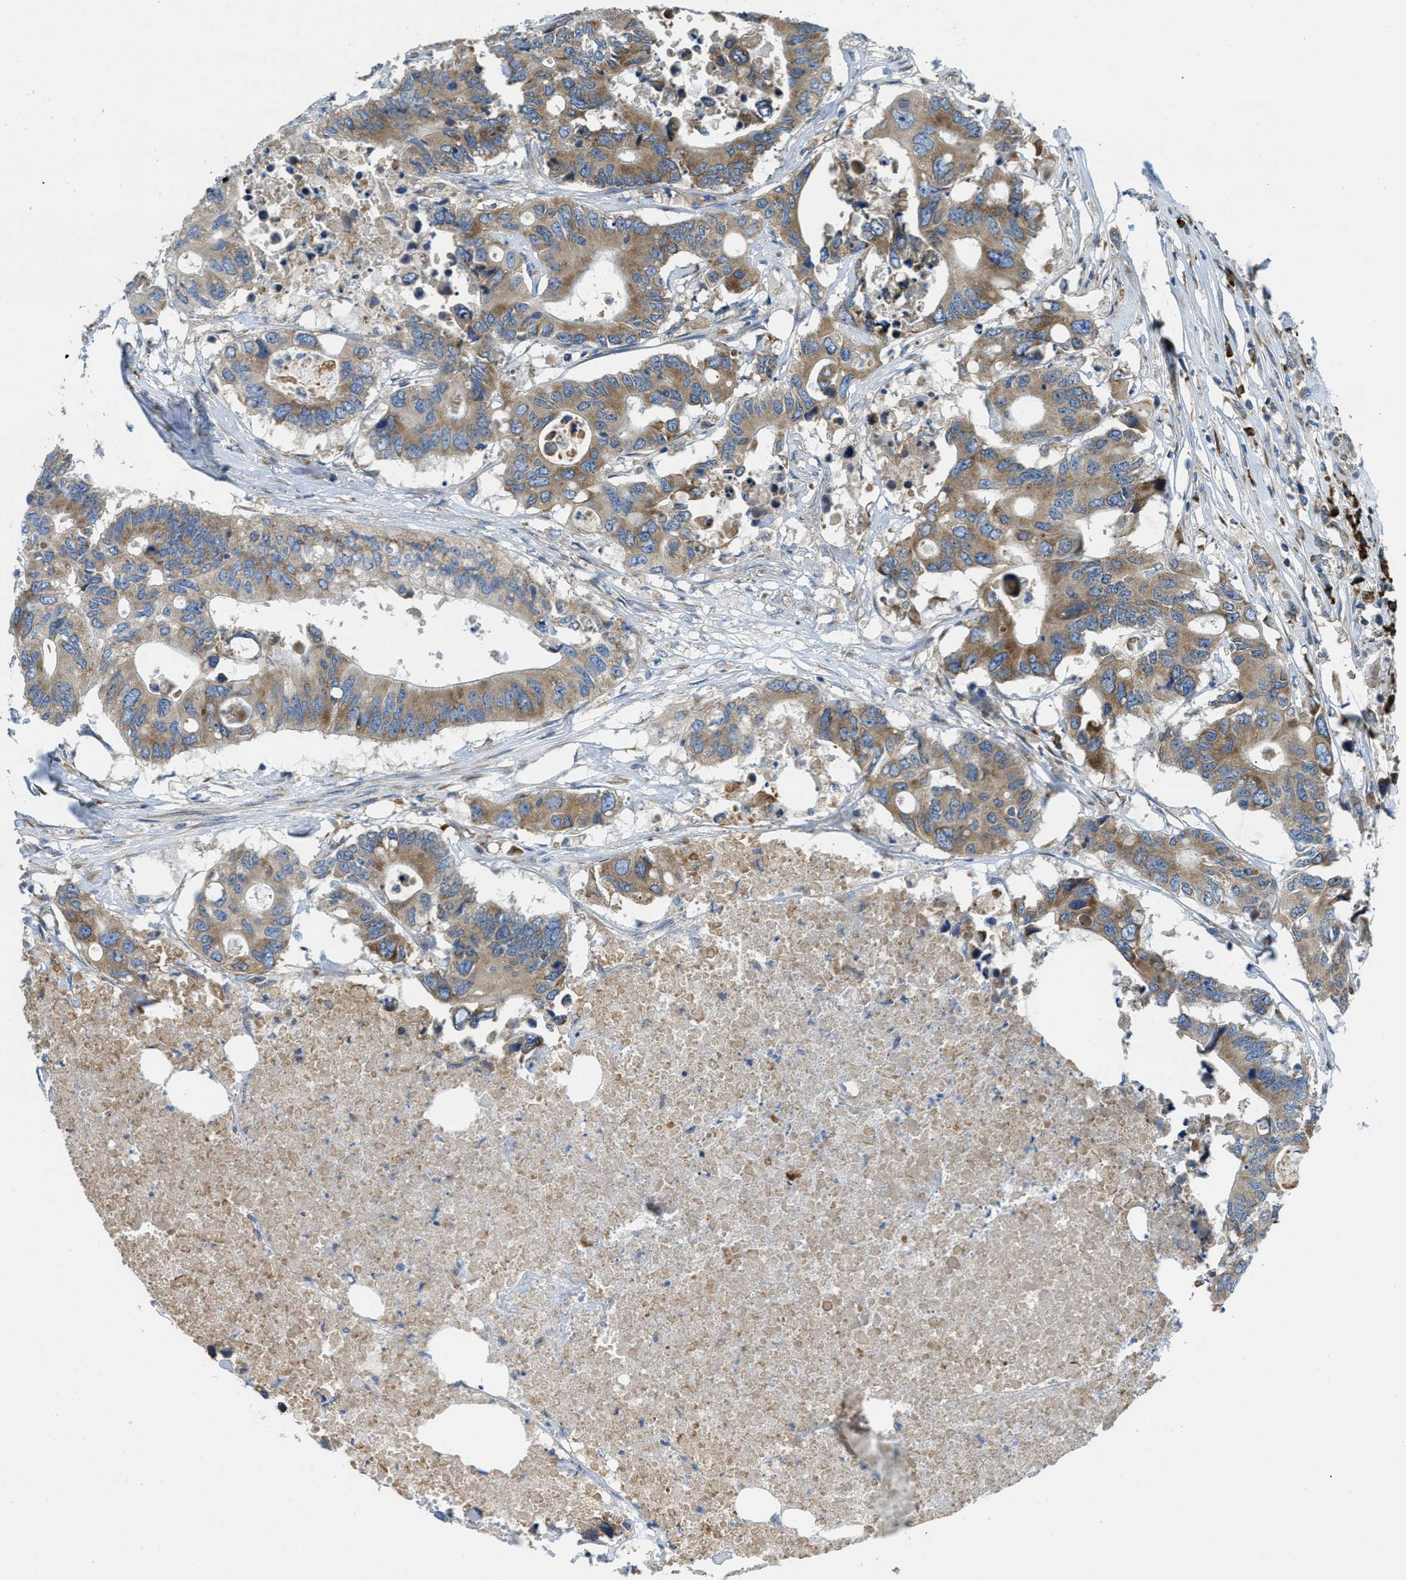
{"staining": {"intensity": "moderate", "quantity": ">75%", "location": "cytoplasmic/membranous"}, "tissue": "colorectal cancer", "cell_type": "Tumor cells", "image_type": "cancer", "snomed": [{"axis": "morphology", "description": "Adenocarcinoma, NOS"}, {"axis": "topography", "description": "Colon"}], "caption": "An image of colorectal cancer (adenocarcinoma) stained for a protein reveals moderate cytoplasmic/membranous brown staining in tumor cells.", "gene": "SSR1", "patient": {"sex": "male", "age": 71}}